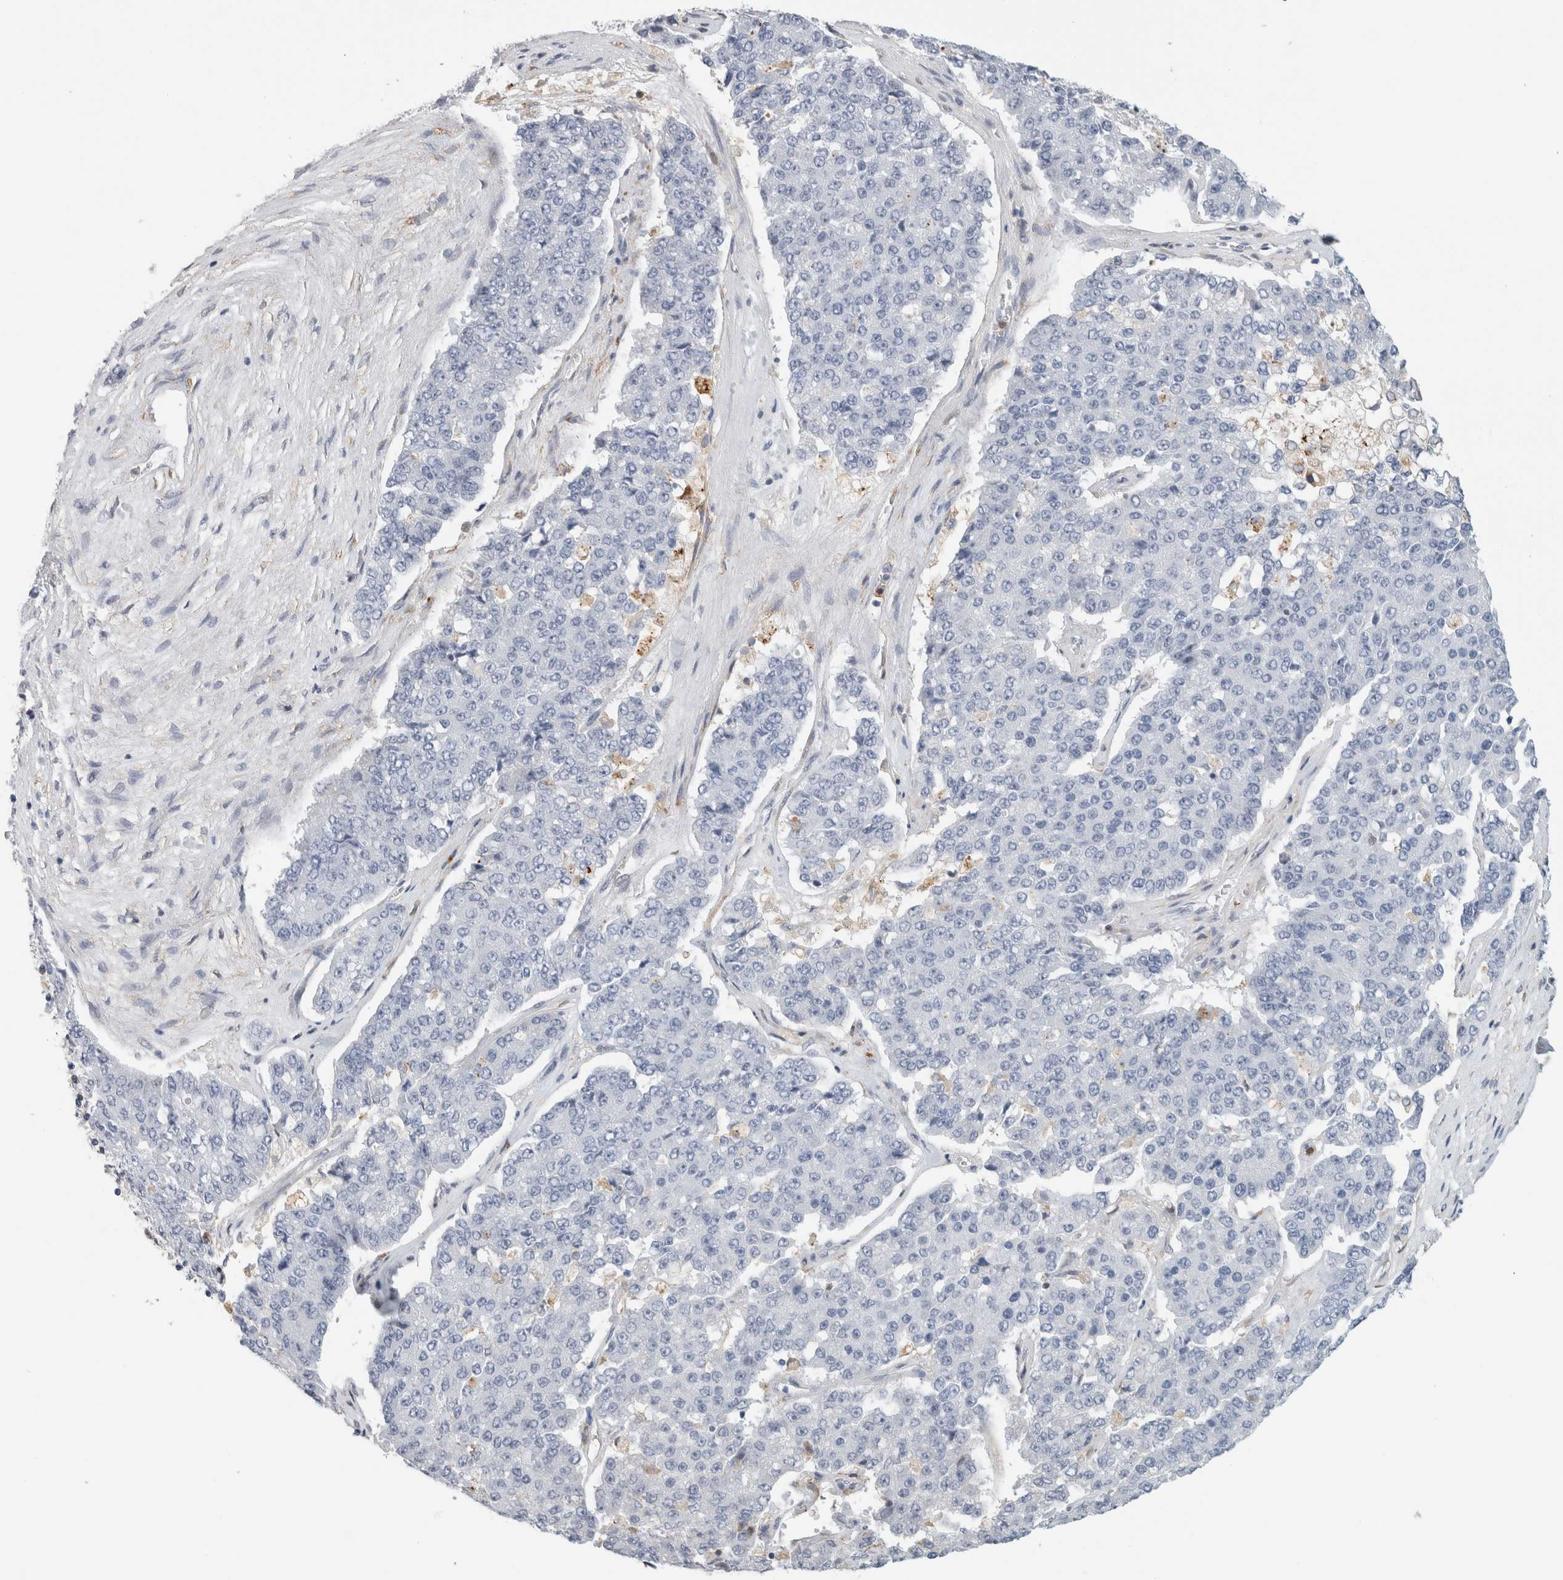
{"staining": {"intensity": "negative", "quantity": "none", "location": "none"}, "tissue": "pancreatic cancer", "cell_type": "Tumor cells", "image_type": "cancer", "snomed": [{"axis": "morphology", "description": "Adenocarcinoma, NOS"}, {"axis": "topography", "description": "Pancreas"}], "caption": "Immunohistochemical staining of human pancreatic cancer (adenocarcinoma) demonstrates no significant expression in tumor cells. (Stains: DAB (3,3'-diaminobenzidine) immunohistochemistry (IHC) with hematoxylin counter stain, Microscopy: brightfield microscopy at high magnification).", "gene": "P2RY2", "patient": {"sex": "male", "age": 50}}